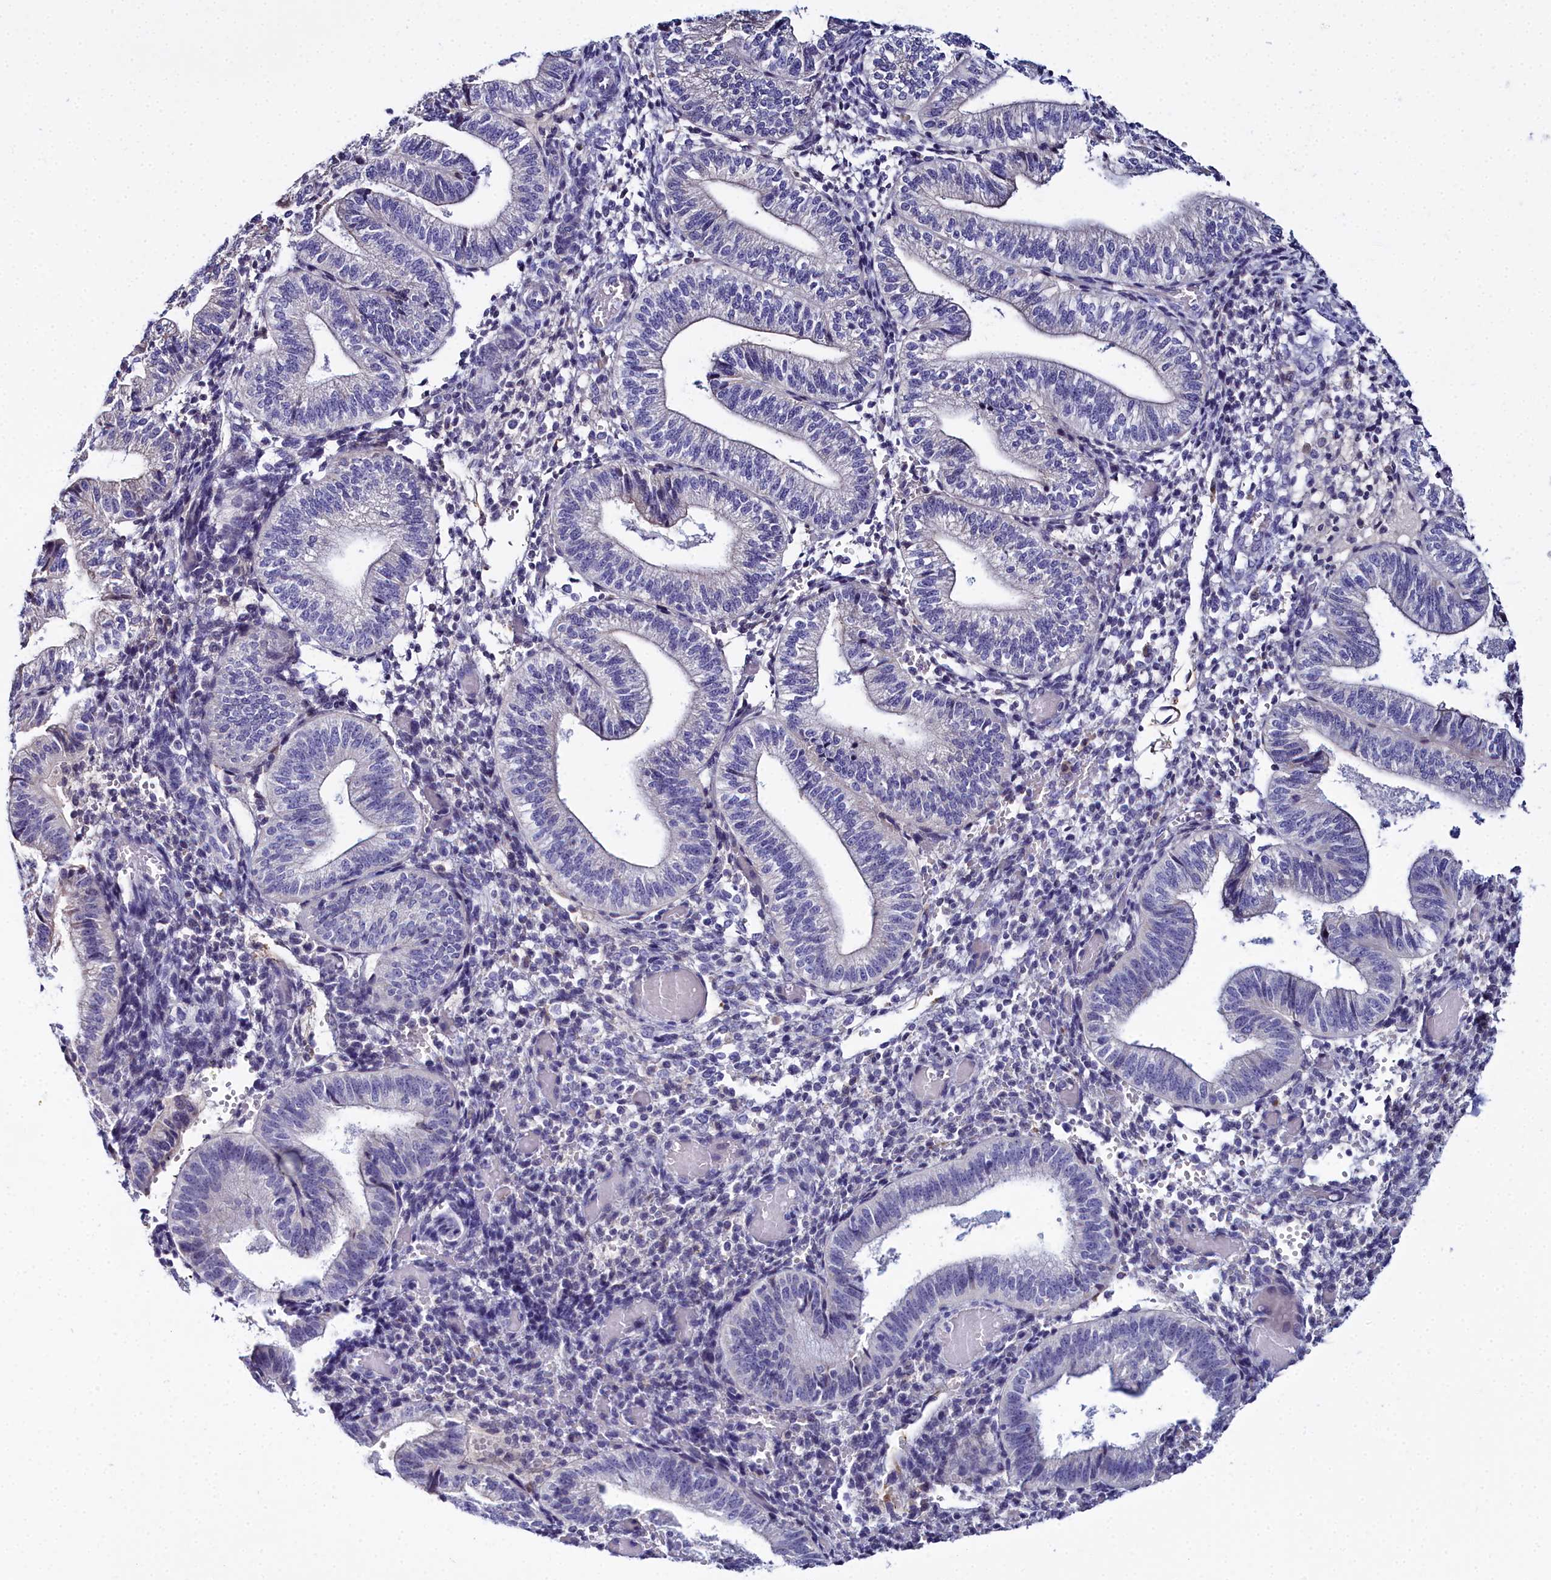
{"staining": {"intensity": "negative", "quantity": "none", "location": "none"}, "tissue": "endometrium", "cell_type": "Cells in endometrial stroma", "image_type": "normal", "snomed": [{"axis": "morphology", "description": "Normal tissue, NOS"}, {"axis": "topography", "description": "Endometrium"}], "caption": "This is an IHC photomicrograph of benign endometrium. There is no staining in cells in endometrial stroma.", "gene": "ELAPOR2", "patient": {"sex": "female", "age": 34}}